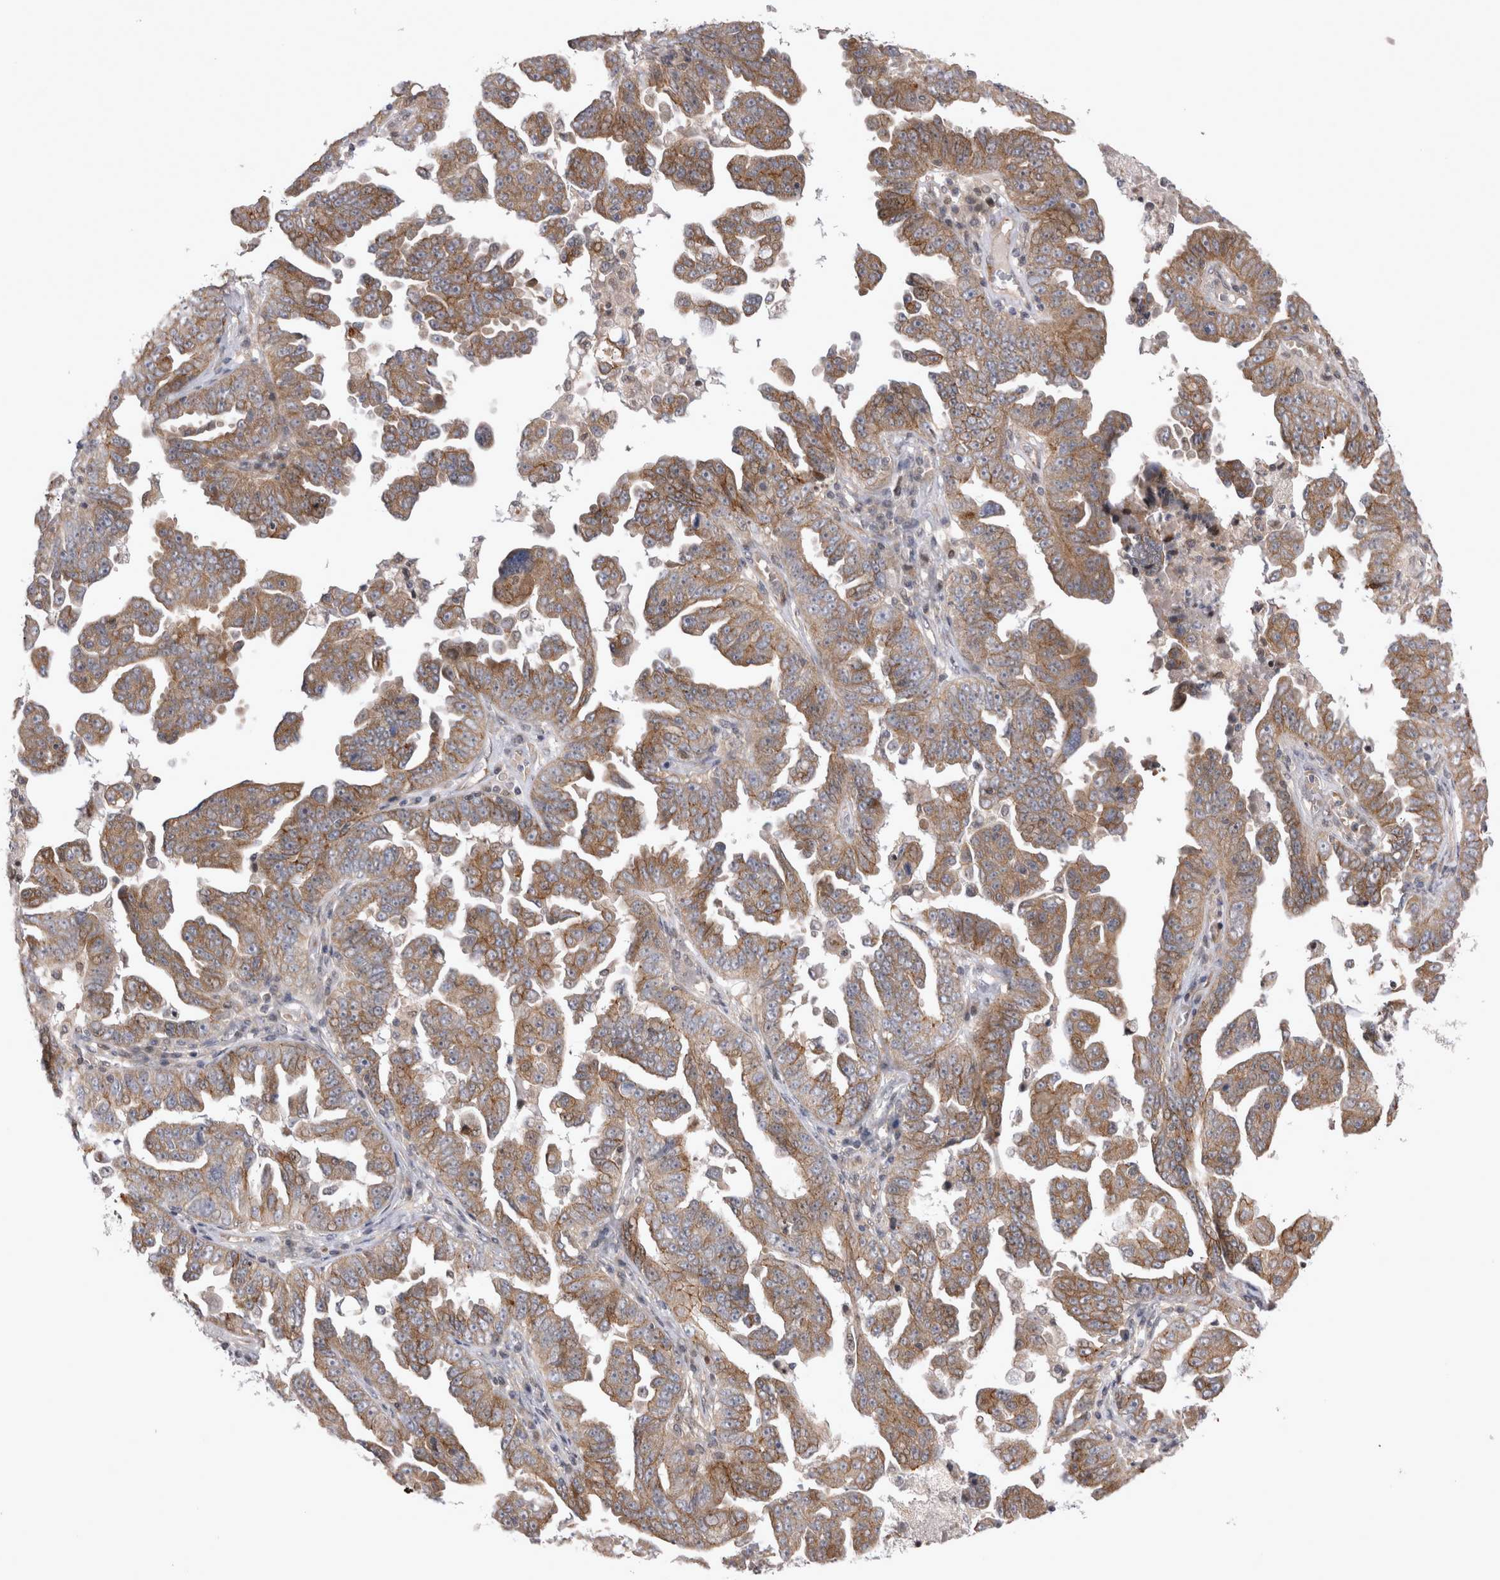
{"staining": {"intensity": "moderate", "quantity": ">75%", "location": "cytoplasmic/membranous"}, "tissue": "ovarian cancer", "cell_type": "Tumor cells", "image_type": "cancer", "snomed": [{"axis": "morphology", "description": "Carcinoma, endometroid"}, {"axis": "topography", "description": "Ovary"}], "caption": "Moderate cytoplasmic/membranous positivity for a protein is identified in about >75% of tumor cells of endometroid carcinoma (ovarian) using immunohistochemistry (IHC).", "gene": "NENF", "patient": {"sex": "female", "age": 62}}